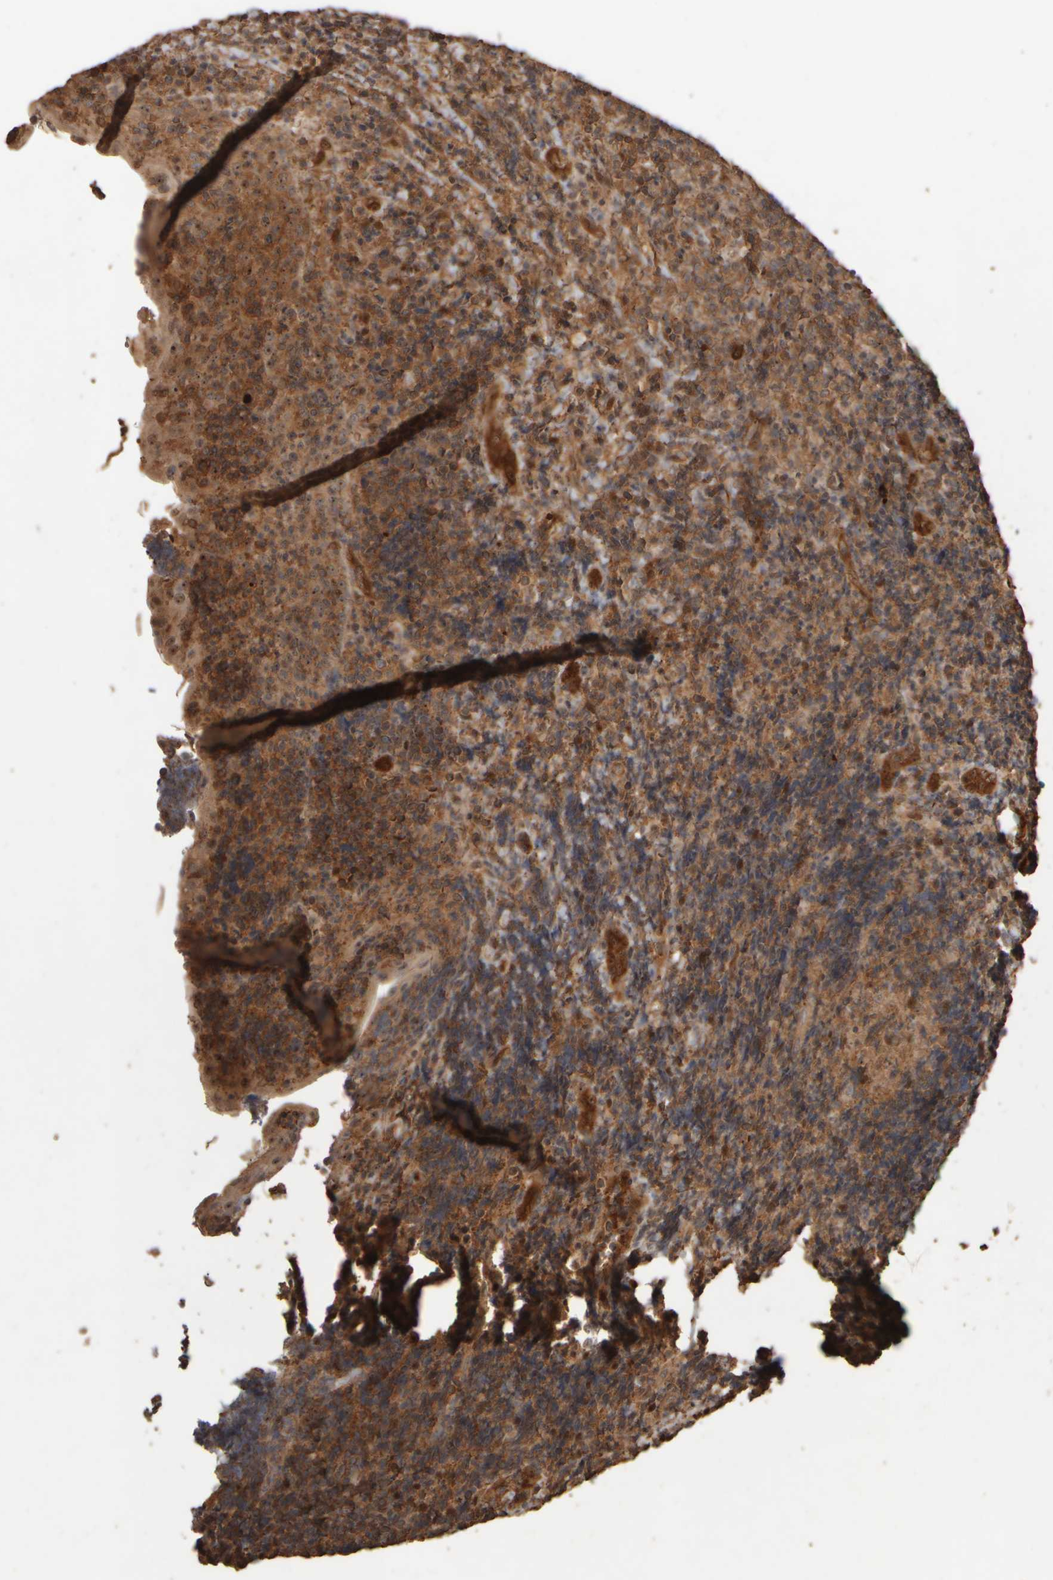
{"staining": {"intensity": "moderate", "quantity": ">75%", "location": "cytoplasmic/membranous,nuclear"}, "tissue": "lymphoma", "cell_type": "Tumor cells", "image_type": "cancer", "snomed": [{"axis": "morphology", "description": "Malignant lymphoma, non-Hodgkin's type, High grade"}, {"axis": "topography", "description": "Tonsil"}], "caption": "Moderate cytoplasmic/membranous and nuclear positivity is present in about >75% of tumor cells in lymphoma.", "gene": "SPHK1", "patient": {"sex": "female", "age": 36}}